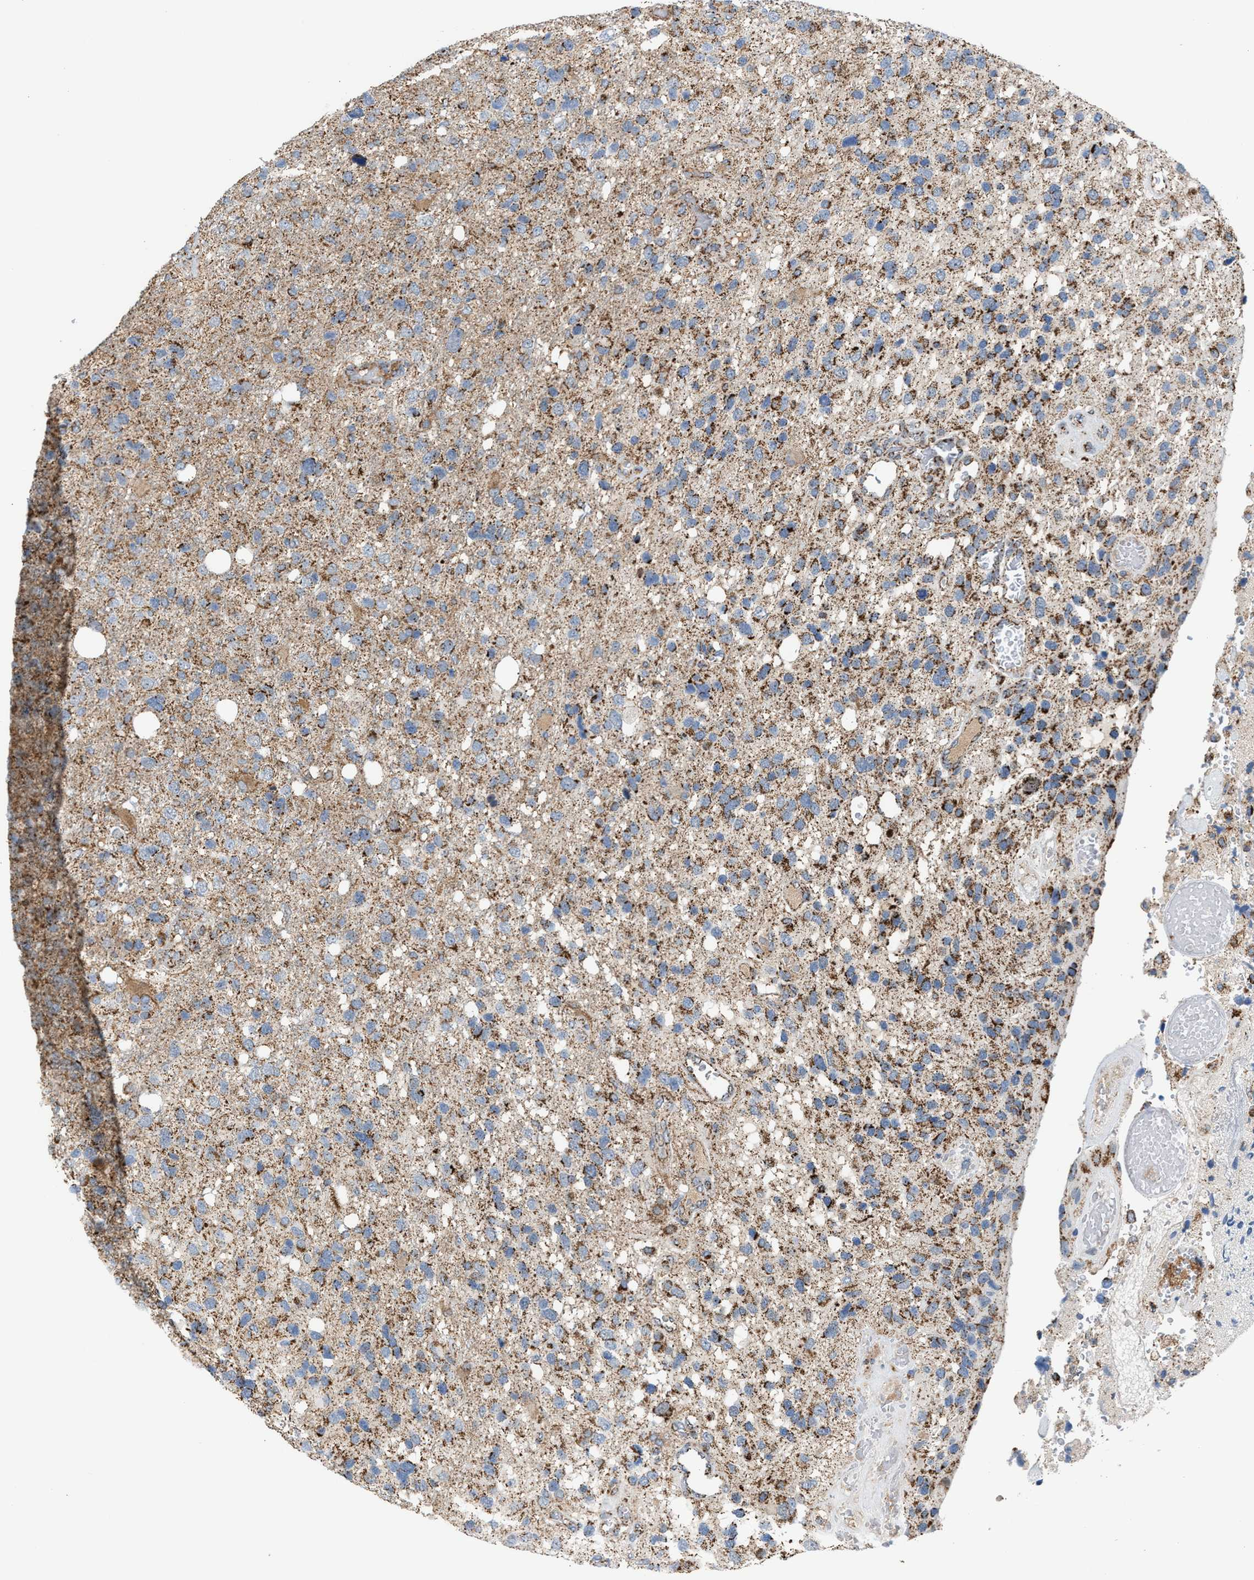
{"staining": {"intensity": "moderate", "quantity": ">75%", "location": "cytoplasmic/membranous"}, "tissue": "glioma", "cell_type": "Tumor cells", "image_type": "cancer", "snomed": [{"axis": "morphology", "description": "Glioma, malignant, High grade"}, {"axis": "topography", "description": "Brain"}], "caption": "Protein expression analysis of human glioma reveals moderate cytoplasmic/membranous positivity in about >75% of tumor cells.", "gene": "PMPCA", "patient": {"sex": "female", "age": 58}}